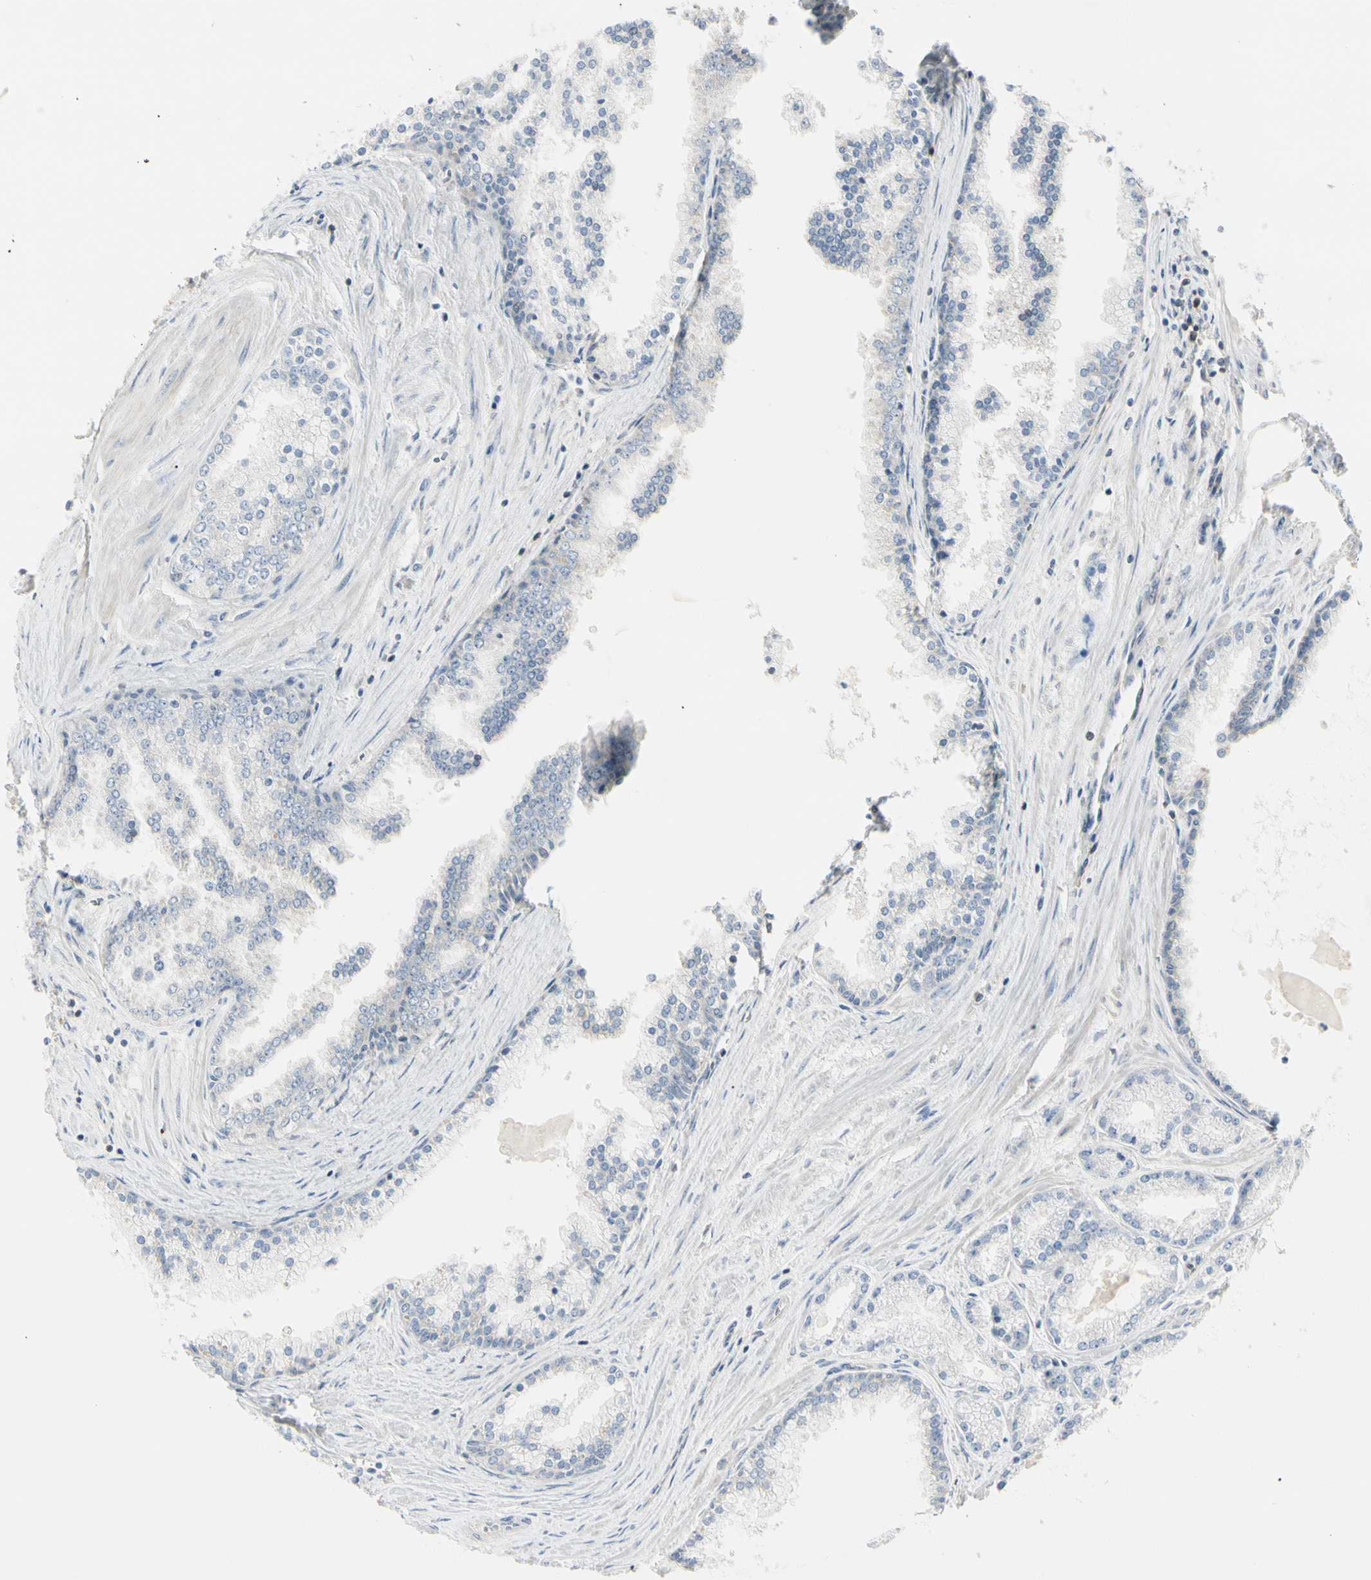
{"staining": {"intensity": "negative", "quantity": "none", "location": "none"}, "tissue": "prostate cancer", "cell_type": "Tumor cells", "image_type": "cancer", "snomed": [{"axis": "morphology", "description": "Adenocarcinoma, High grade"}, {"axis": "topography", "description": "Prostate"}], "caption": "Immunohistochemistry (IHC) histopathology image of neoplastic tissue: prostate cancer stained with DAB (3,3'-diaminobenzidine) demonstrates no significant protein expression in tumor cells.", "gene": "NFKB2", "patient": {"sex": "male", "age": 61}}